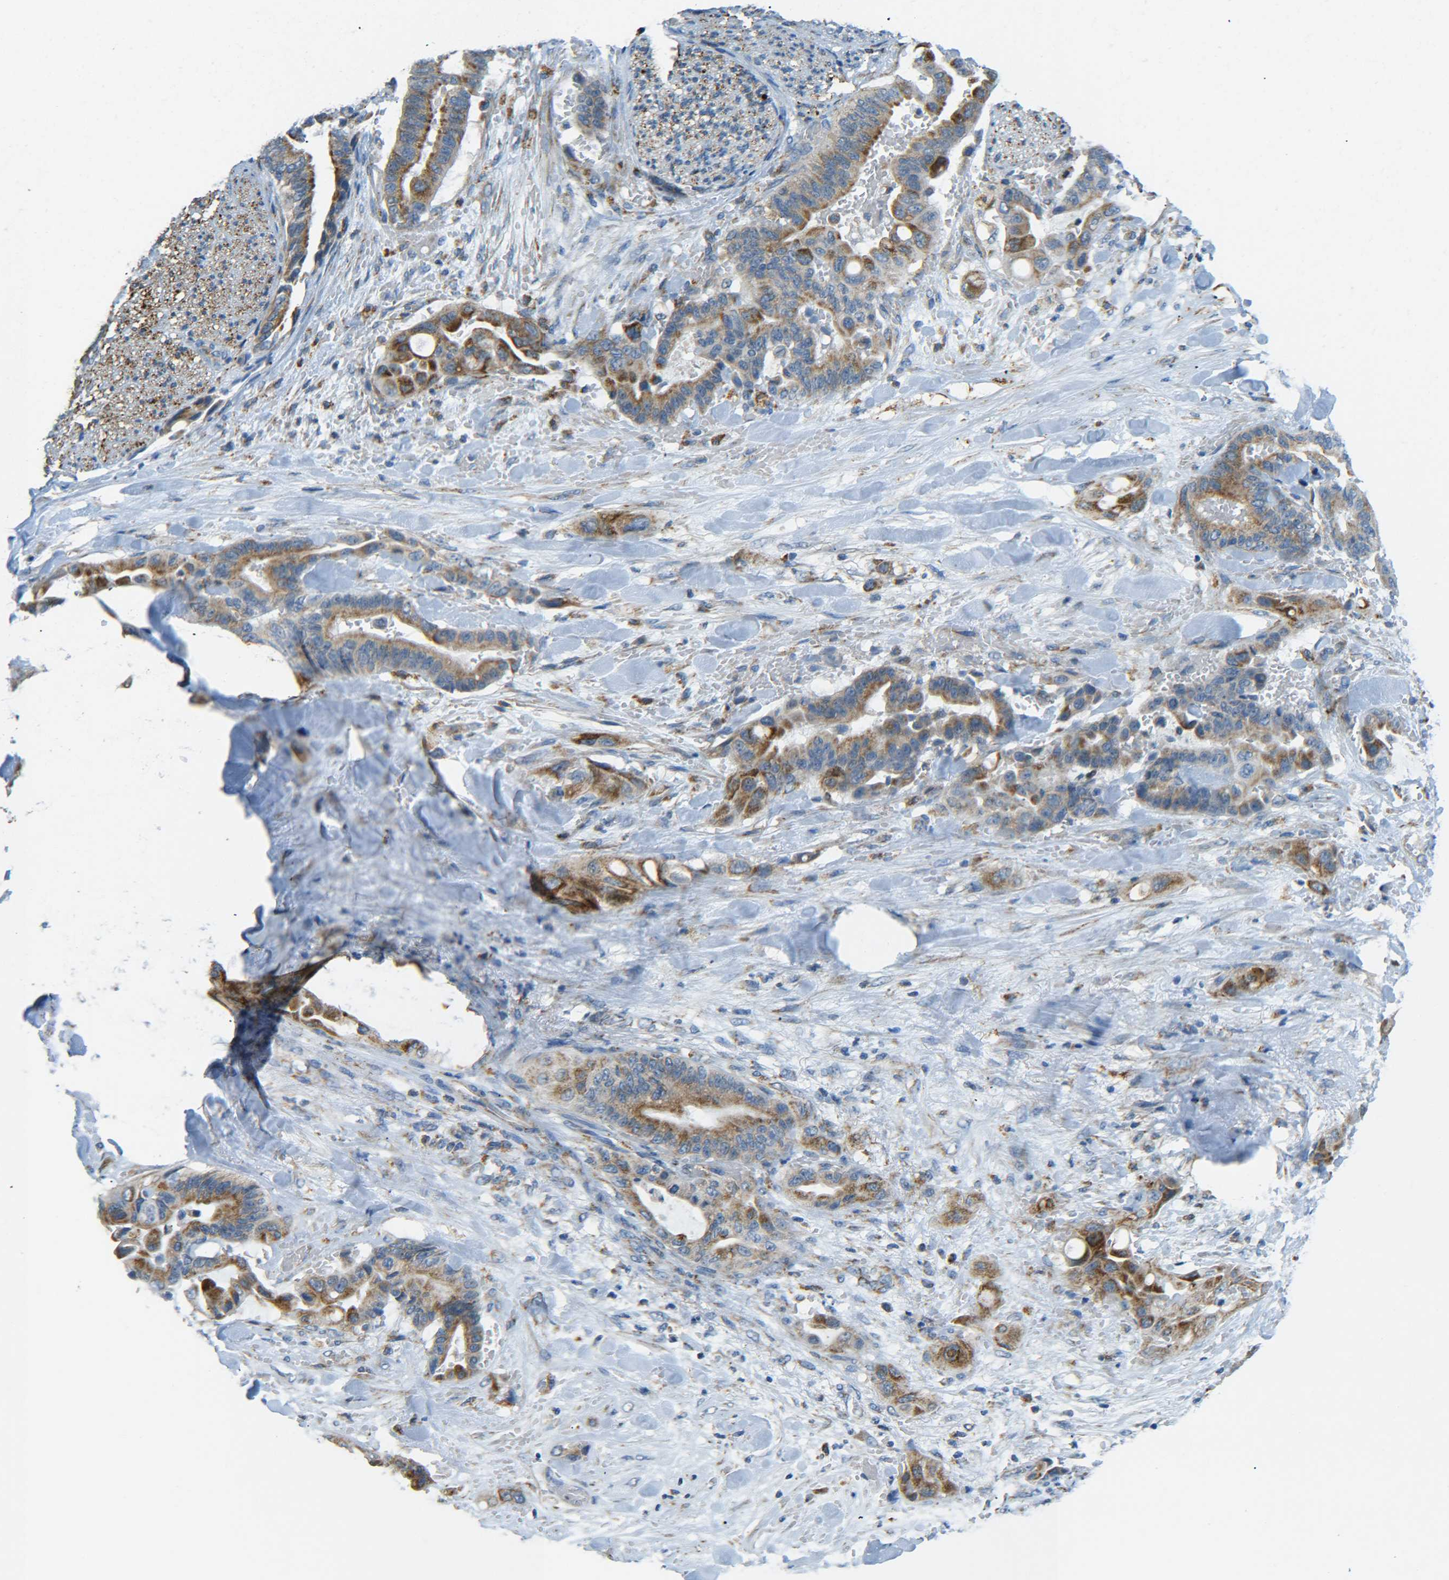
{"staining": {"intensity": "moderate", "quantity": ">75%", "location": "cytoplasmic/membranous"}, "tissue": "liver cancer", "cell_type": "Tumor cells", "image_type": "cancer", "snomed": [{"axis": "morphology", "description": "Cholangiocarcinoma"}, {"axis": "topography", "description": "Liver"}], "caption": "This image demonstrates cholangiocarcinoma (liver) stained with immunohistochemistry to label a protein in brown. The cytoplasmic/membranous of tumor cells show moderate positivity for the protein. Nuclei are counter-stained blue.", "gene": "CYB5R1", "patient": {"sex": "female", "age": 61}}